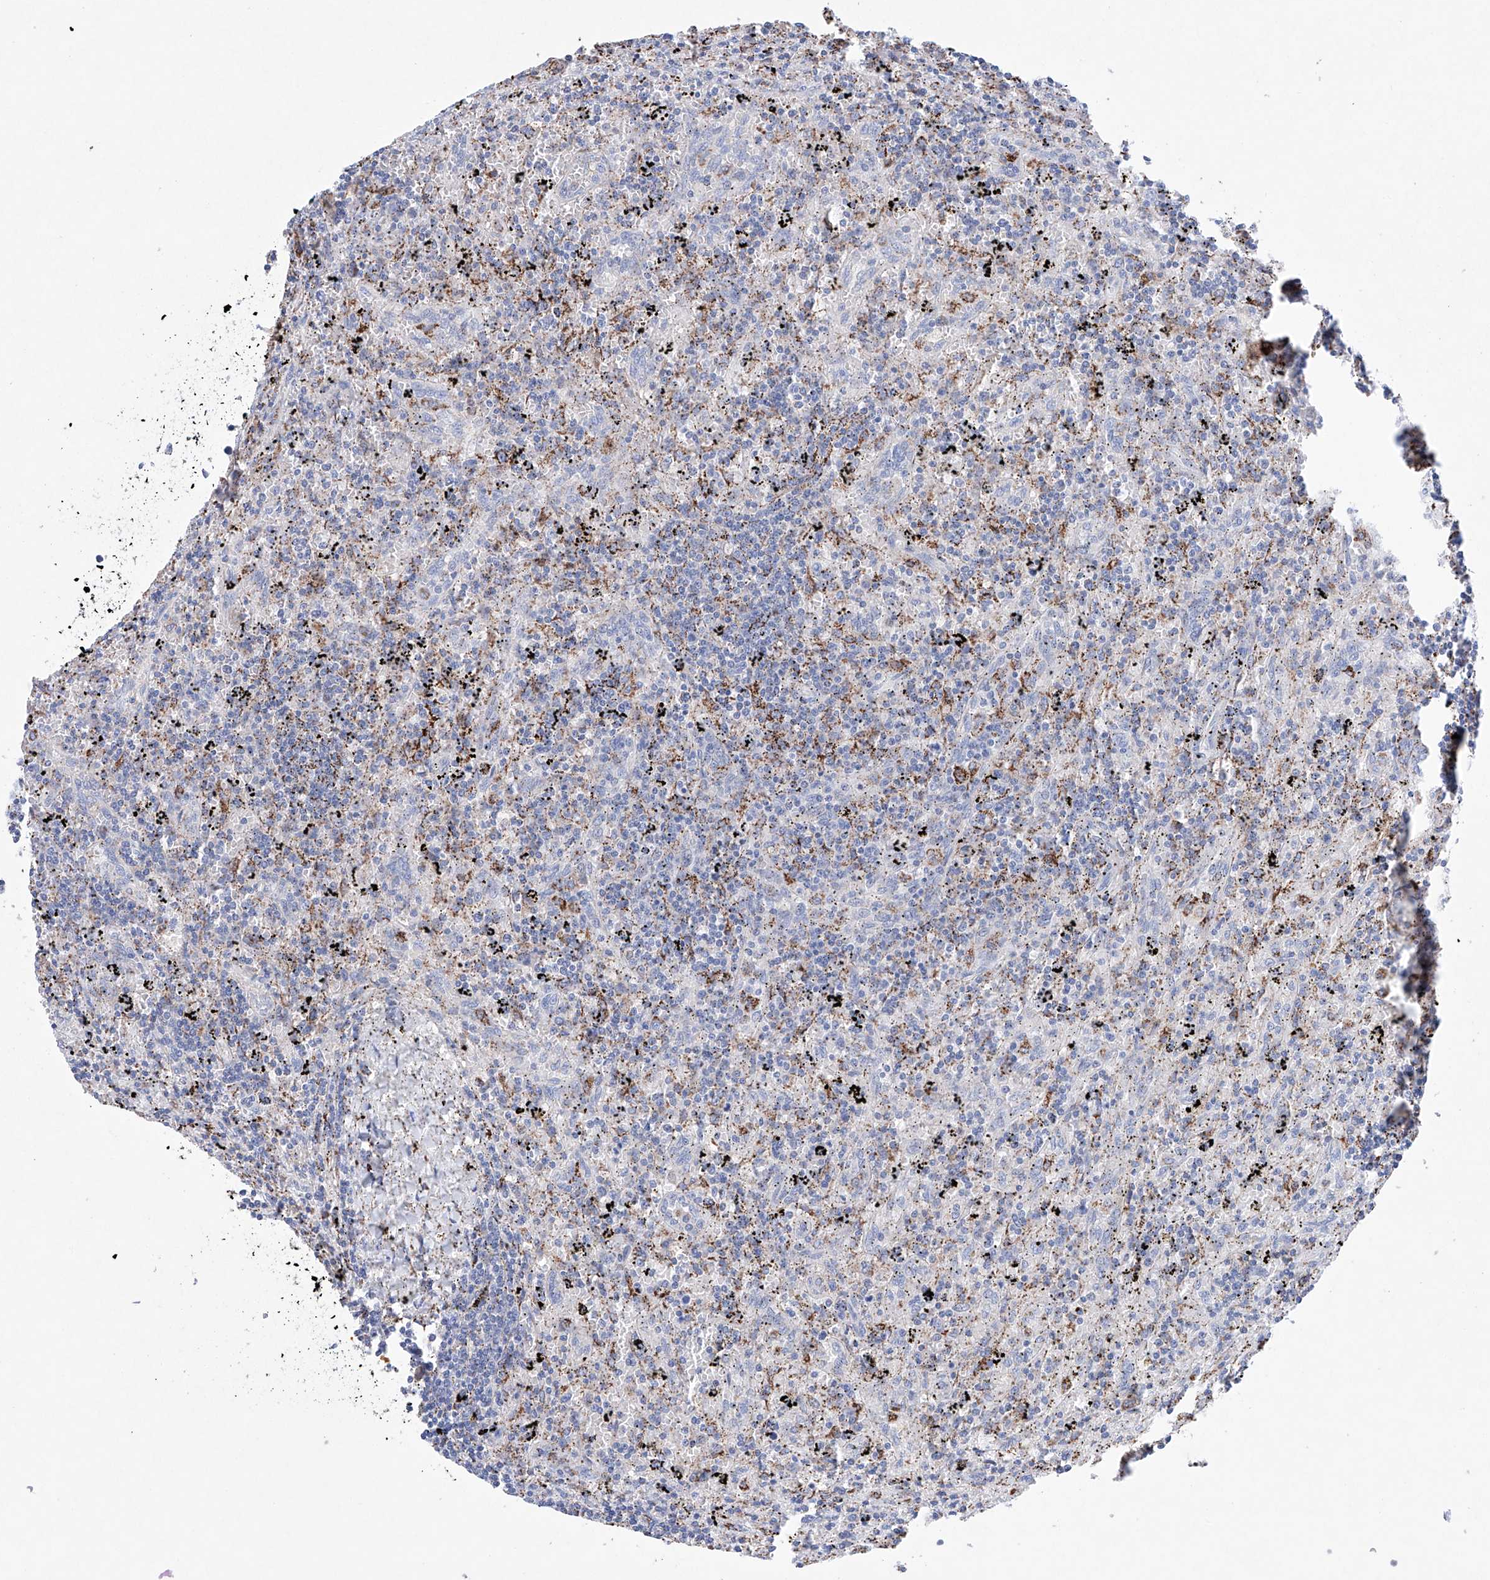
{"staining": {"intensity": "negative", "quantity": "none", "location": "none"}, "tissue": "lymphoma", "cell_type": "Tumor cells", "image_type": "cancer", "snomed": [{"axis": "morphology", "description": "Malignant lymphoma, non-Hodgkin's type, Low grade"}, {"axis": "topography", "description": "Spleen"}], "caption": "Tumor cells are negative for brown protein staining in lymphoma.", "gene": "NRROS", "patient": {"sex": "male", "age": 76}}